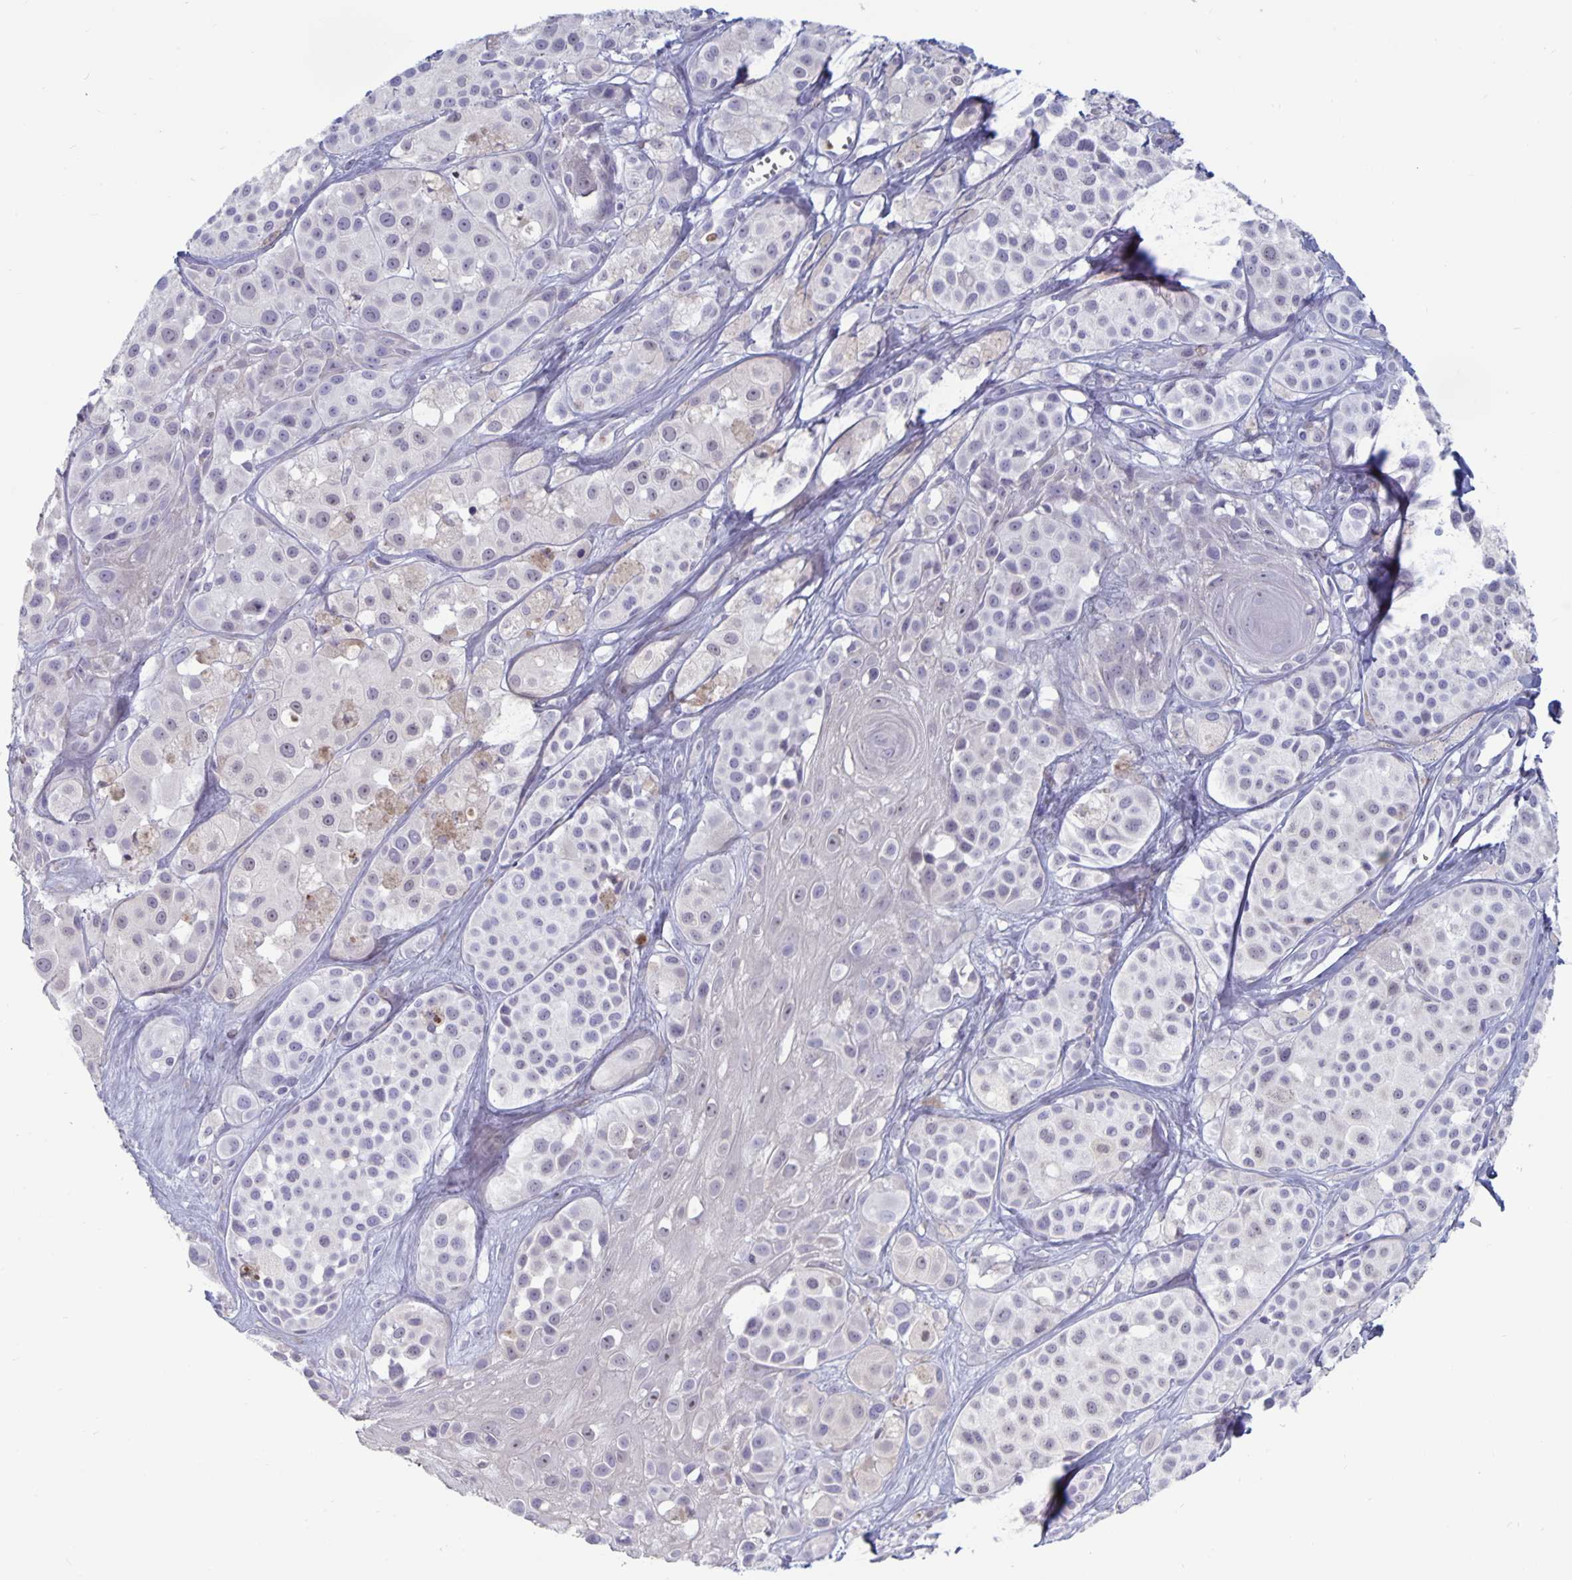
{"staining": {"intensity": "negative", "quantity": "none", "location": "none"}, "tissue": "melanoma", "cell_type": "Tumor cells", "image_type": "cancer", "snomed": [{"axis": "morphology", "description": "Malignant melanoma, NOS"}, {"axis": "topography", "description": "Skin"}], "caption": "High magnification brightfield microscopy of malignant melanoma stained with DAB (brown) and counterstained with hematoxylin (blue): tumor cells show no significant expression.", "gene": "PLCB3", "patient": {"sex": "male", "age": 77}}